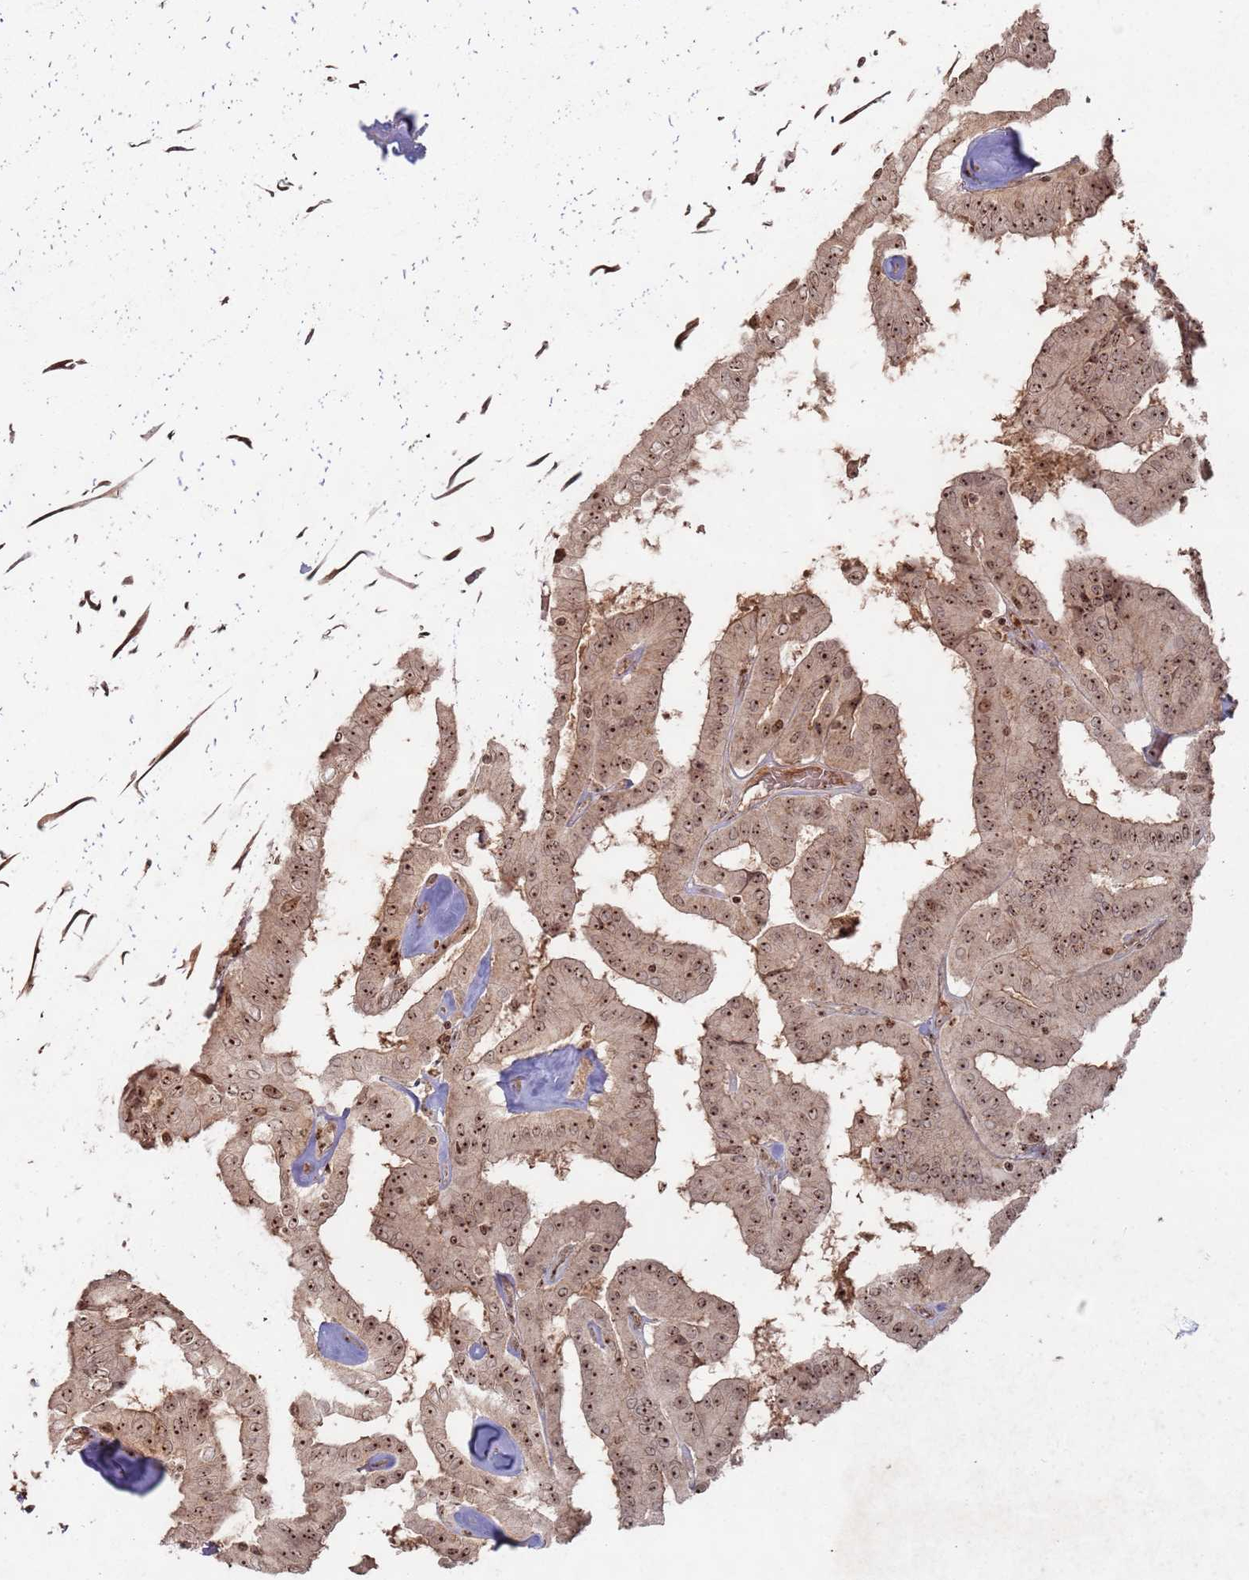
{"staining": {"intensity": "moderate", "quantity": ">75%", "location": "cytoplasmic/membranous,nuclear"}, "tissue": "thyroid cancer", "cell_type": "Tumor cells", "image_type": "cancer", "snomed": [{"axis": "morphology", "description": "Papillary adenocarcinoma, NOS"}, {"axis": "topography", "description": "Thyroid gland"}], "caption": "Immunohistochemistry (IHC) image of neoplastic tissue: papillary adenocarcinoma (thyroid) stained using immunohistochemistry exhibits medium levels of moderate protein expression localized specifically in the cytoplasmic/membranous and nuclear of tumor cells, appearing as a cytoplasmic/membranous and nuclear brown color.", "gene": "UTP11", "patient": {"sex": "female", "age": 59}}